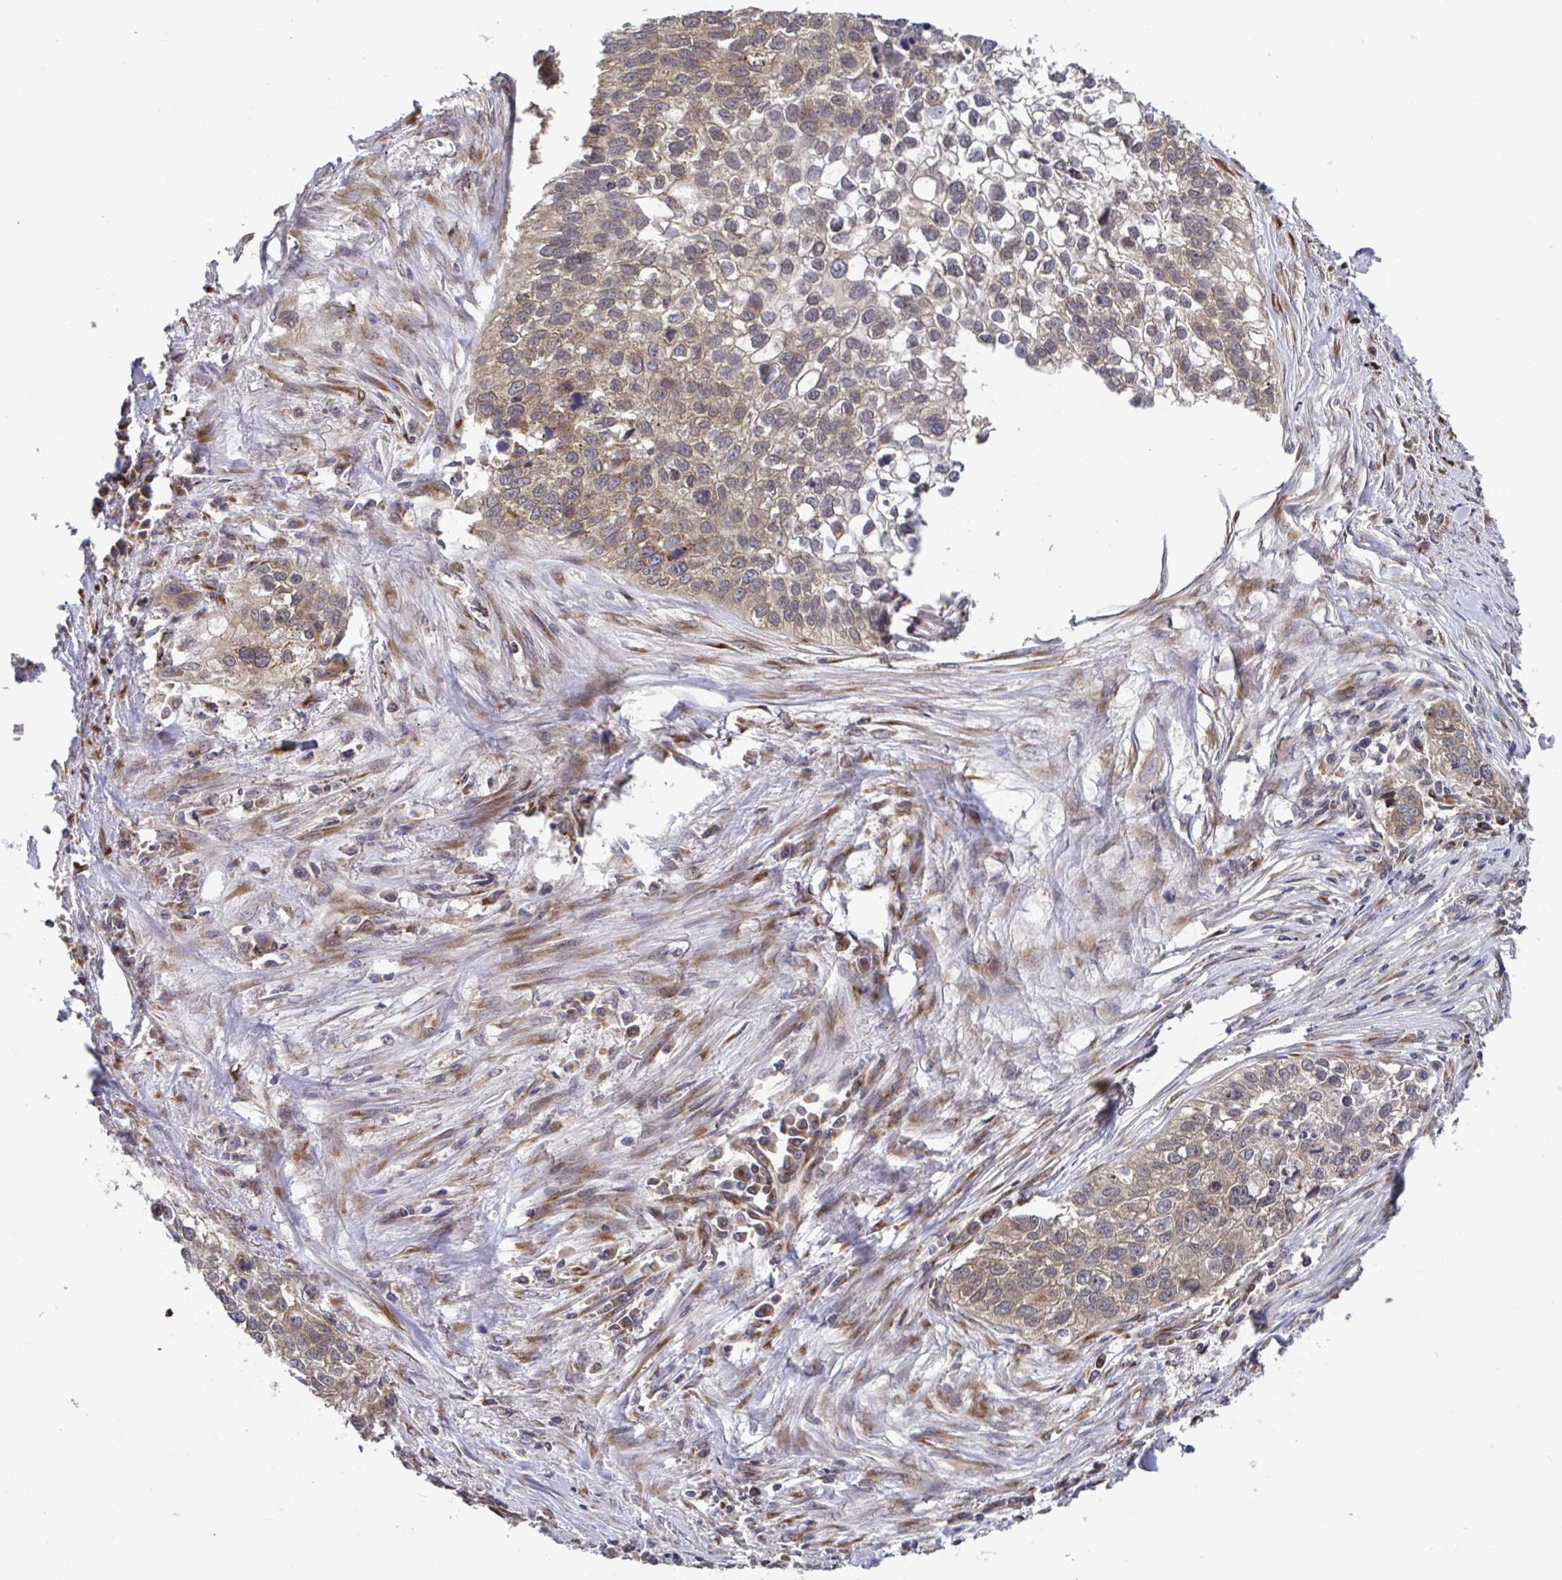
{"staining": {"intensity": "weak", "quantity": ">75%", "location": "cytoplasmic/membranous"}, "tissue": "lung cancer", "cell_type": "Tumor cells", "image_type": "cancer", "snomed": [{"axis": "morphology", "description": "Squamous cell carcinoma, NOS"}, {"axis": "topography", "description": "Lung"}], "caption": "Approximately >75% of tumor cells in lung cancer display weak cytoplasmic/membranous protein expression as visualized by brown immunohistochemical staining.", "gene": "ATP5MJ", "patient": {"sex": "male", "age": 74}}